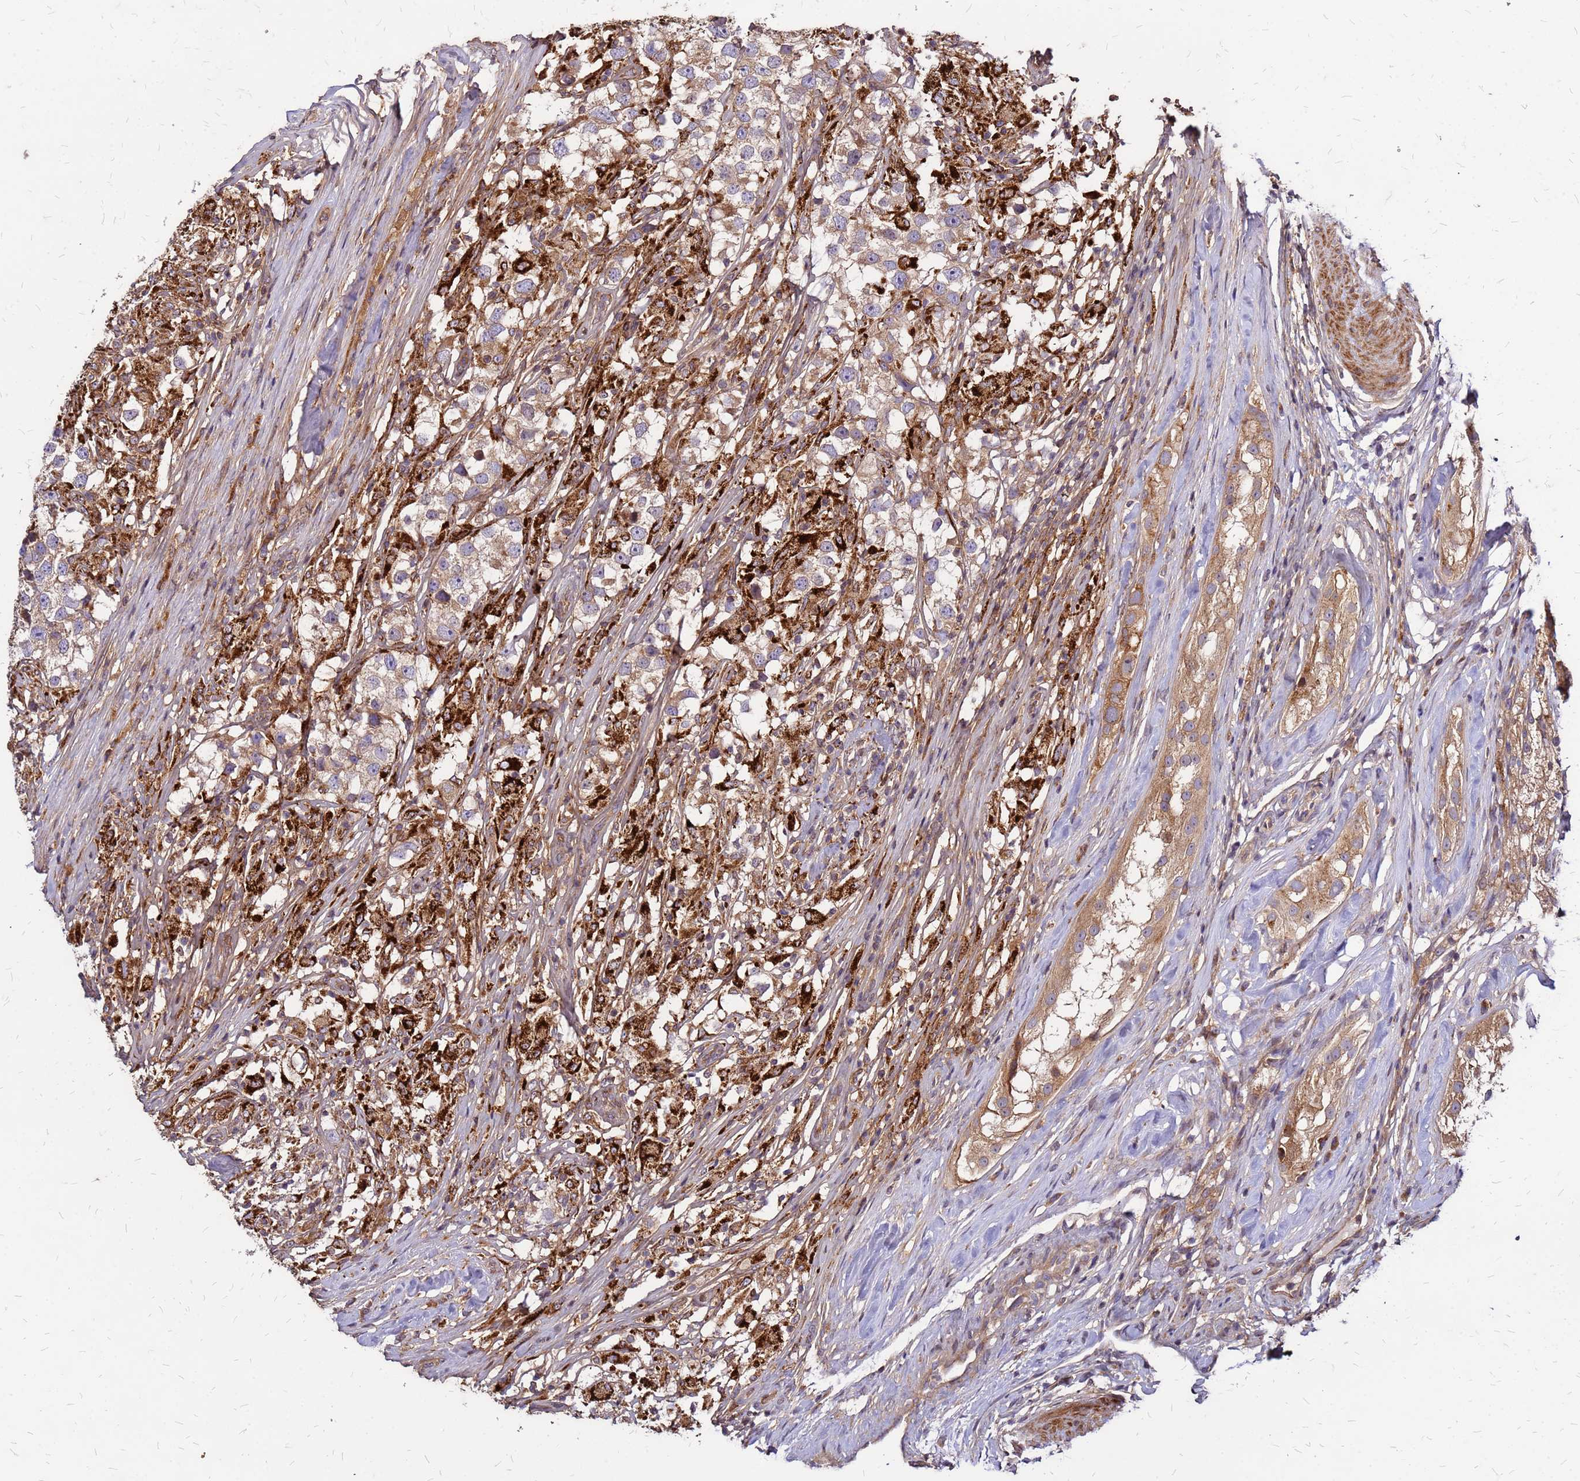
{"staining": {"intensity": "weak", "quantity": ">75%", "location": "cytoplasmic/membranous"}, "tissue": "testis cancer", "cell_type": "Tumor cells", "image_type": "cancer", "snomed": [{"axis": "morphology", "description": "Seminoma, NOS"}, {"axis": "topography", "description": "Testis"}], "caption": "Testis cancer (seminoma) tissue reveals weak cytoplasmic/membranous positivity in approximately >75% of tumor cells, visualized by immunohistochemistry. (Brightfield microscopy of DAB IHC at high magnification).", "gene": "CYBC1", "patient": {"sex": "male", "age": 46}}